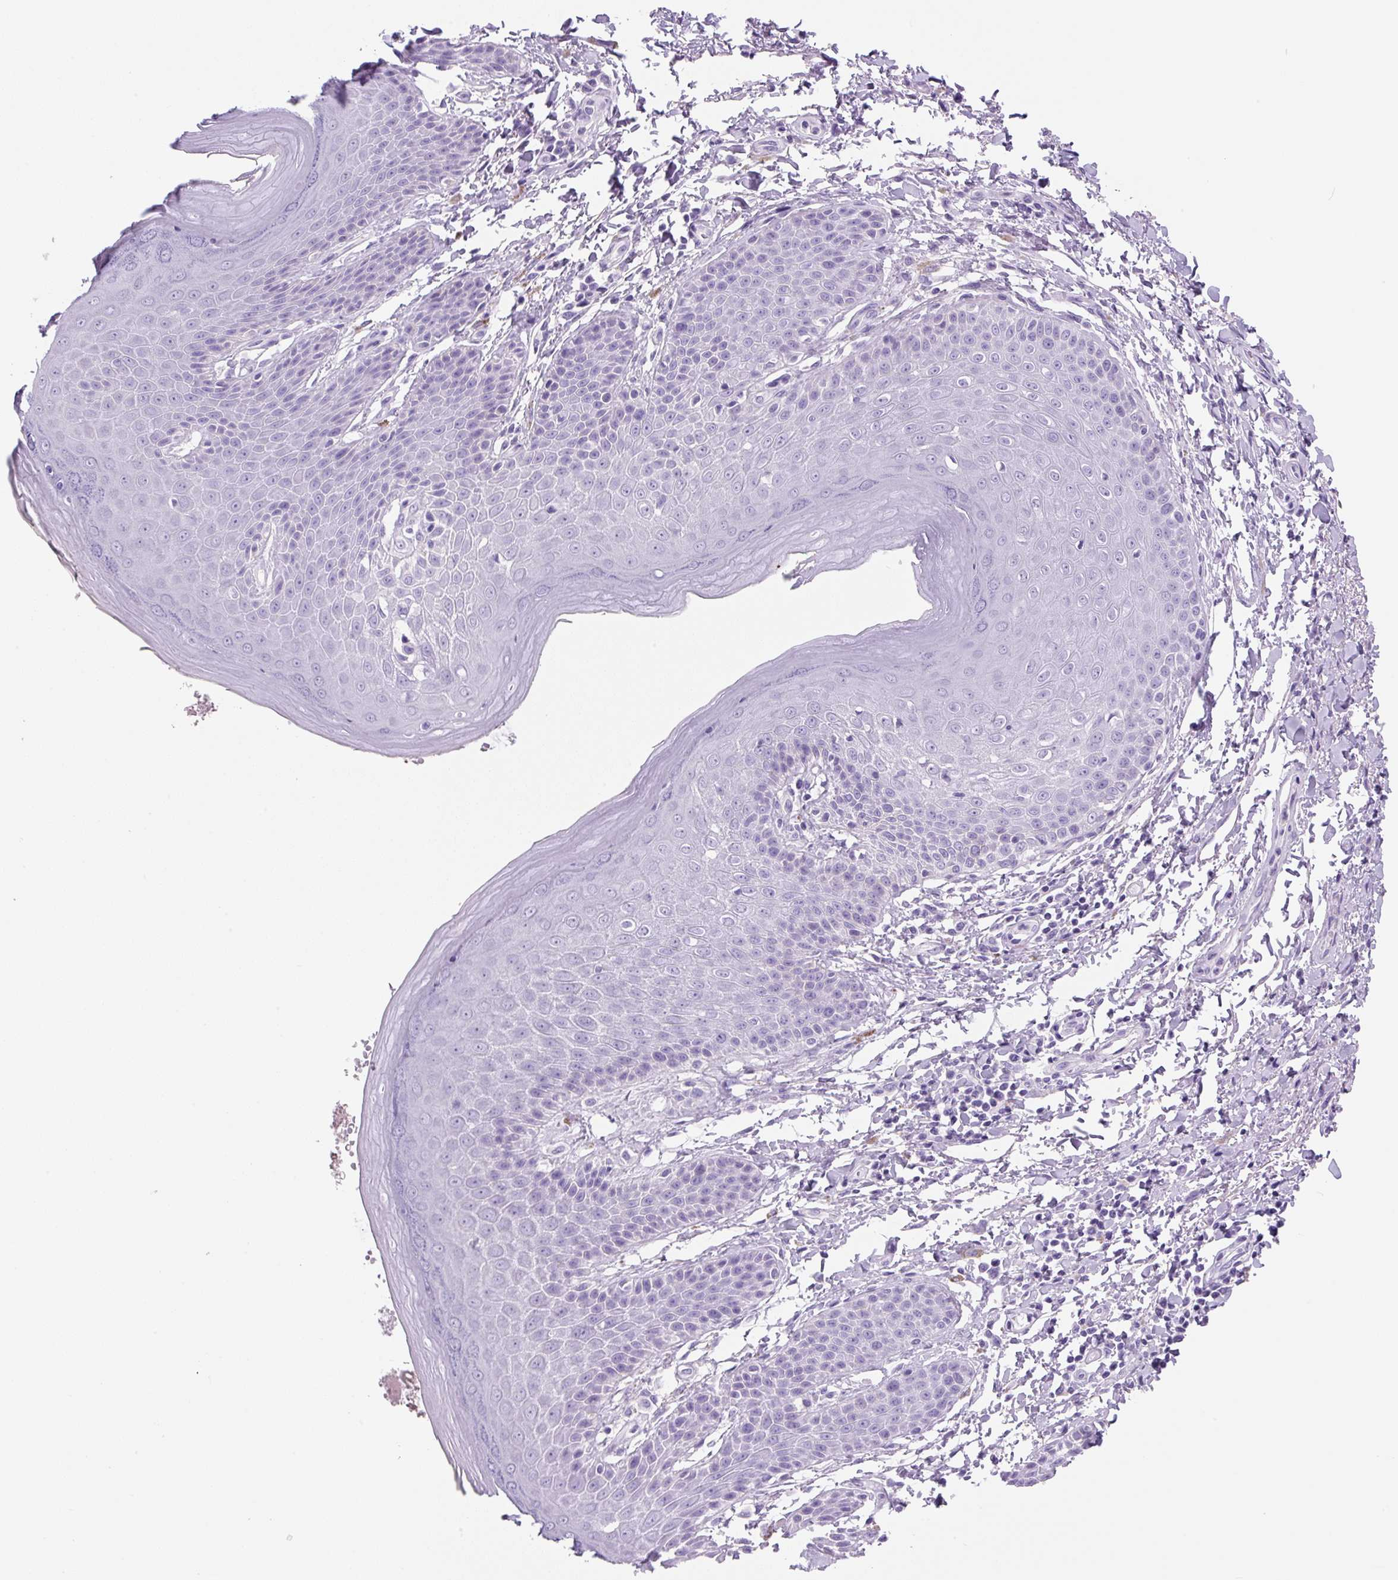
{"staining": {"intensity": "negative", "quantity": "none", "location": "none"}, "tissue": "skin", "cell_type": "Epidermal cells", "image_type": "normal", "snomed": [{"axis": "morphology", "description": "Normal tissue, NOS"}, {"axis": "topography", "description": "Peripheral nerve tissue"}], "caption": "Micrograph shows no significant protein positivity in epidermal cells of normal skin.", "gene": "PRRT1", "patient": {"sex": "male", "age": 51}}